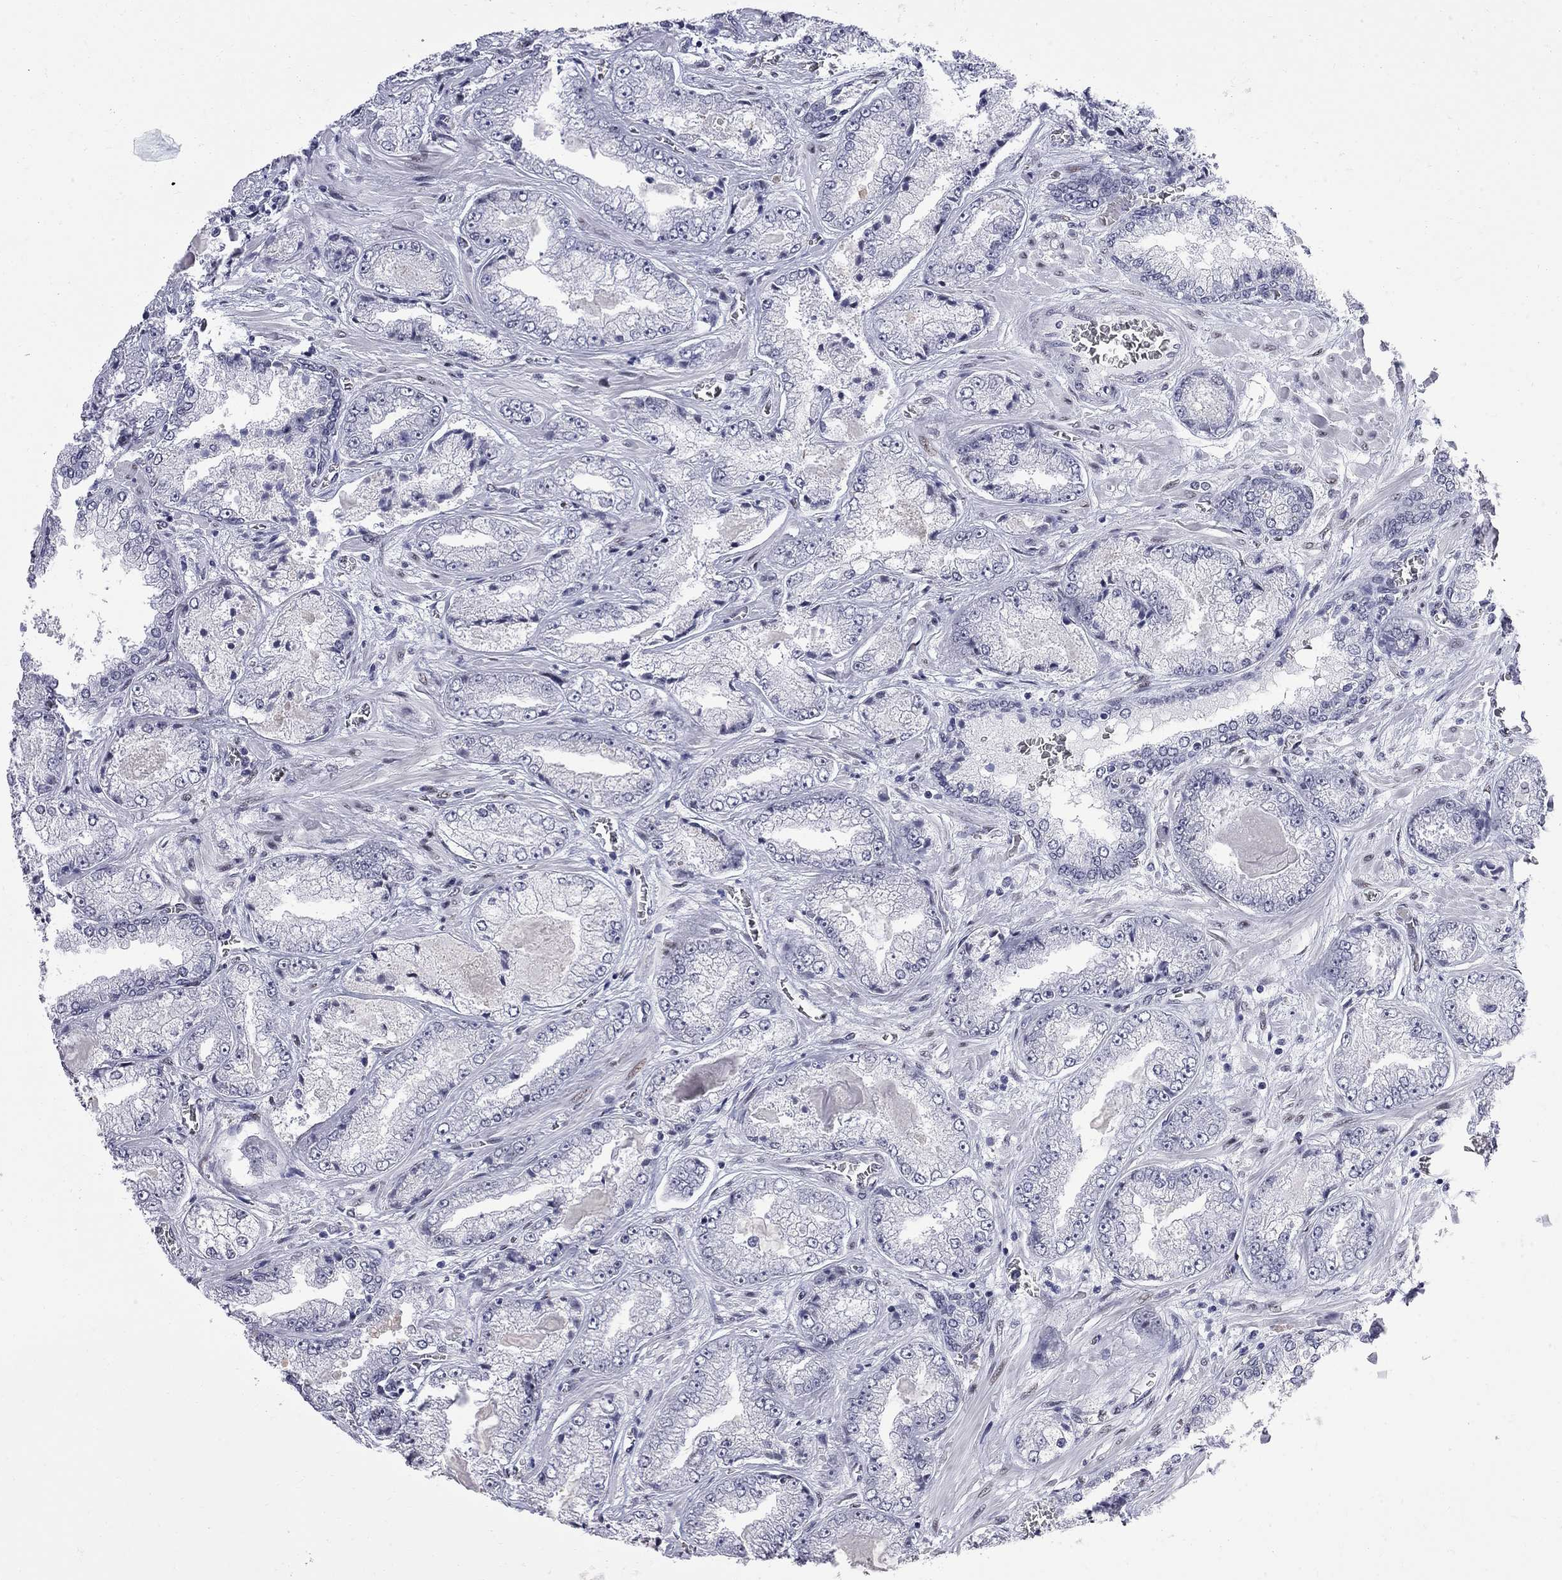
{"staining": {"intensity": "negative", "quantity": "none", "location": "none"}, "tissue": "prostate cancer", "cell_type": "Tumor cells", "image_type": "cancer", "snomed": [{"axis": "morphology", "description": "Adenocarcinoma, Low grade"}, {"axis": "topography", "description": "Prostate"}], "caption": "There is no significant positivity in tumor cells of prostate cancer.", "gene": "ZBTB47", "patient": {"sex": "male", "age": 57}}